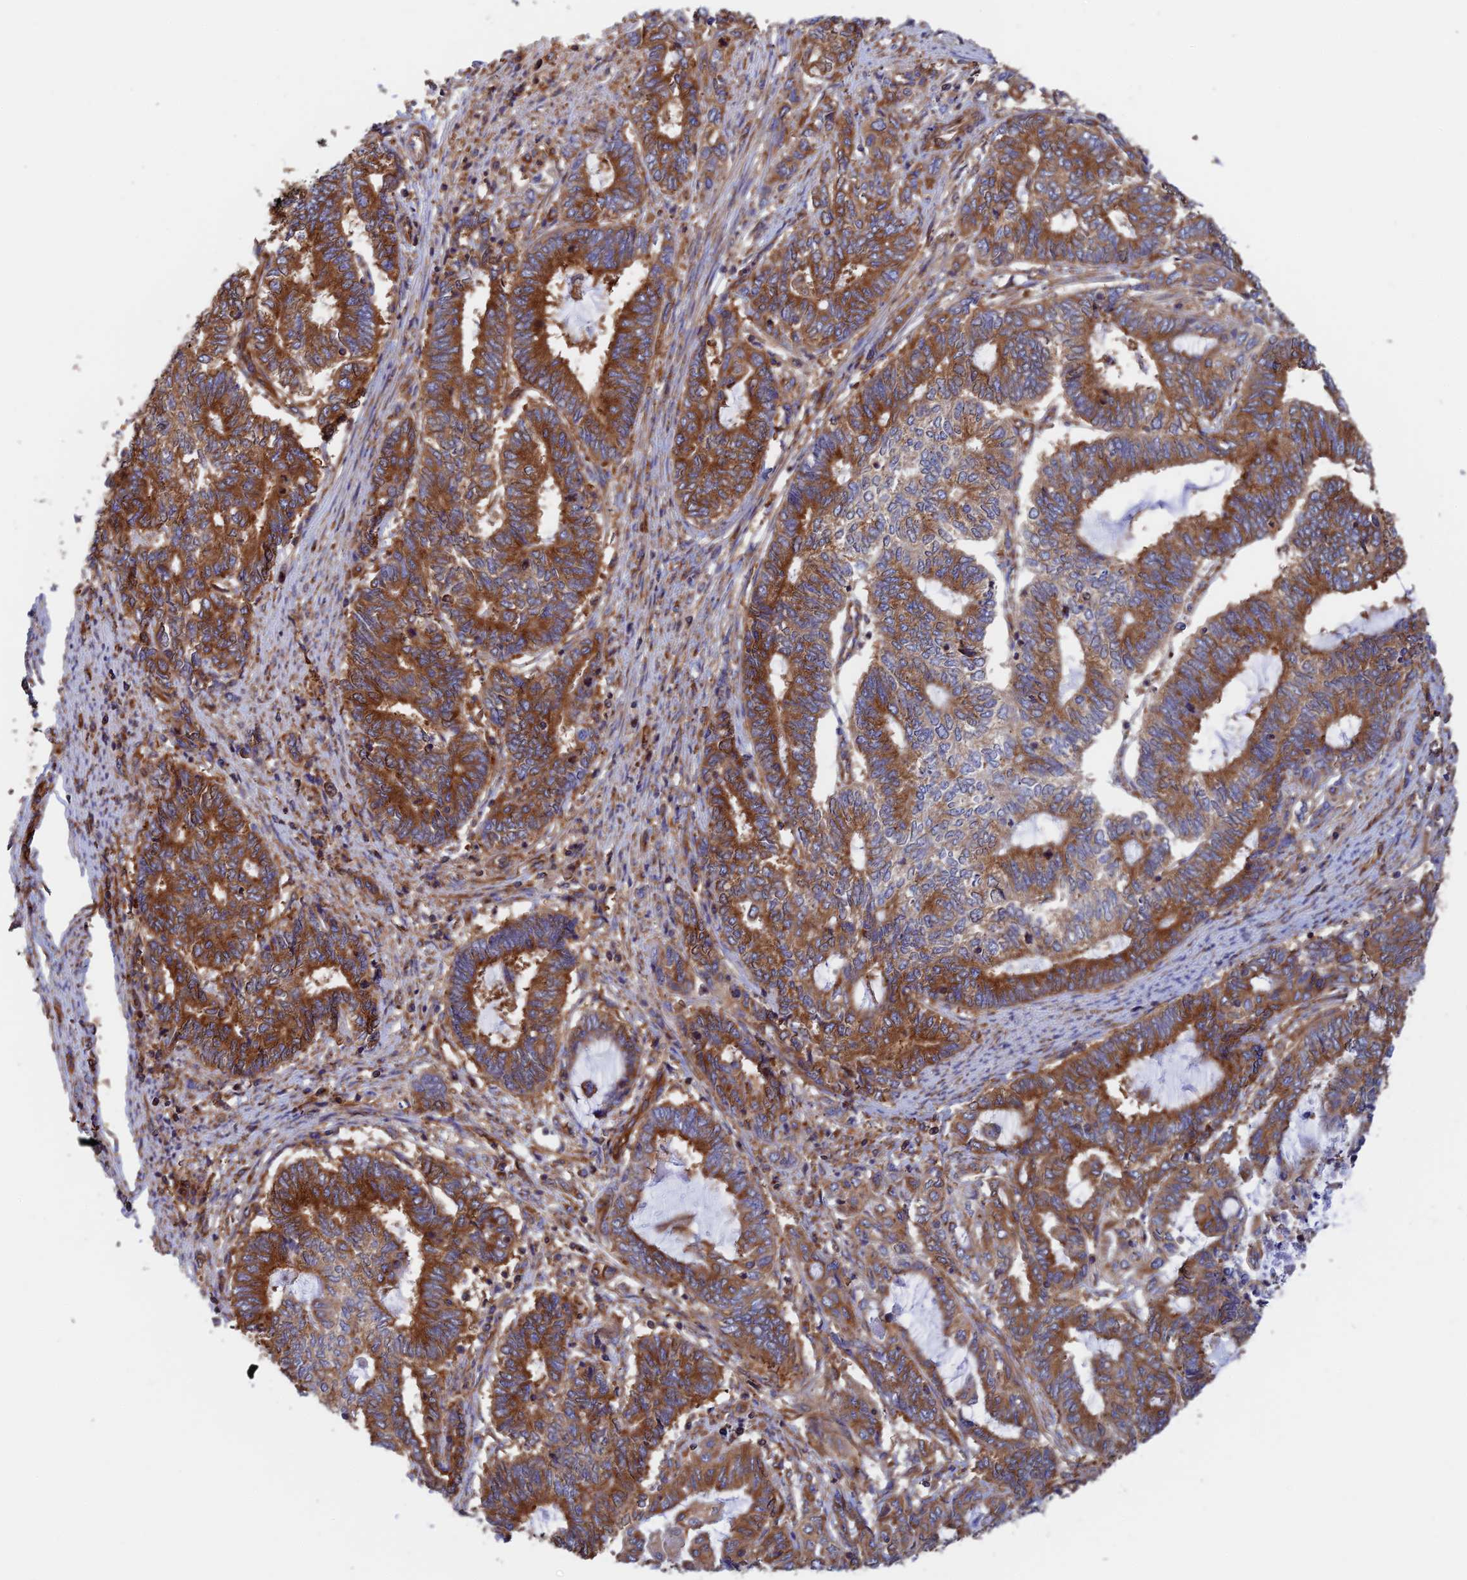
{"staining": {"intensity": "strong", "quantity": ">75%", "location": "cytoplasmic/membranous"}, "tissue": "endometrial cancer", "cell_type": "Tumor cells", "image_type": "cancer", "snomed": [{"axis": "morphology", "description": "Adenocarcinoma, NOS"}, {"axis": "topography", "description": "Uterus"}, {"axis": "topography", "description": "Endometrium"}], "caption": "An IHC micrograph of neoplastic tissue is shown. Protein staining in brown labels strong cytoplasmic/membranous positivity in adenocarcinoma (endometrial) within tumor cells.", "gene": "DCTN2", "patient": {"sex": "female", "age": 70}}